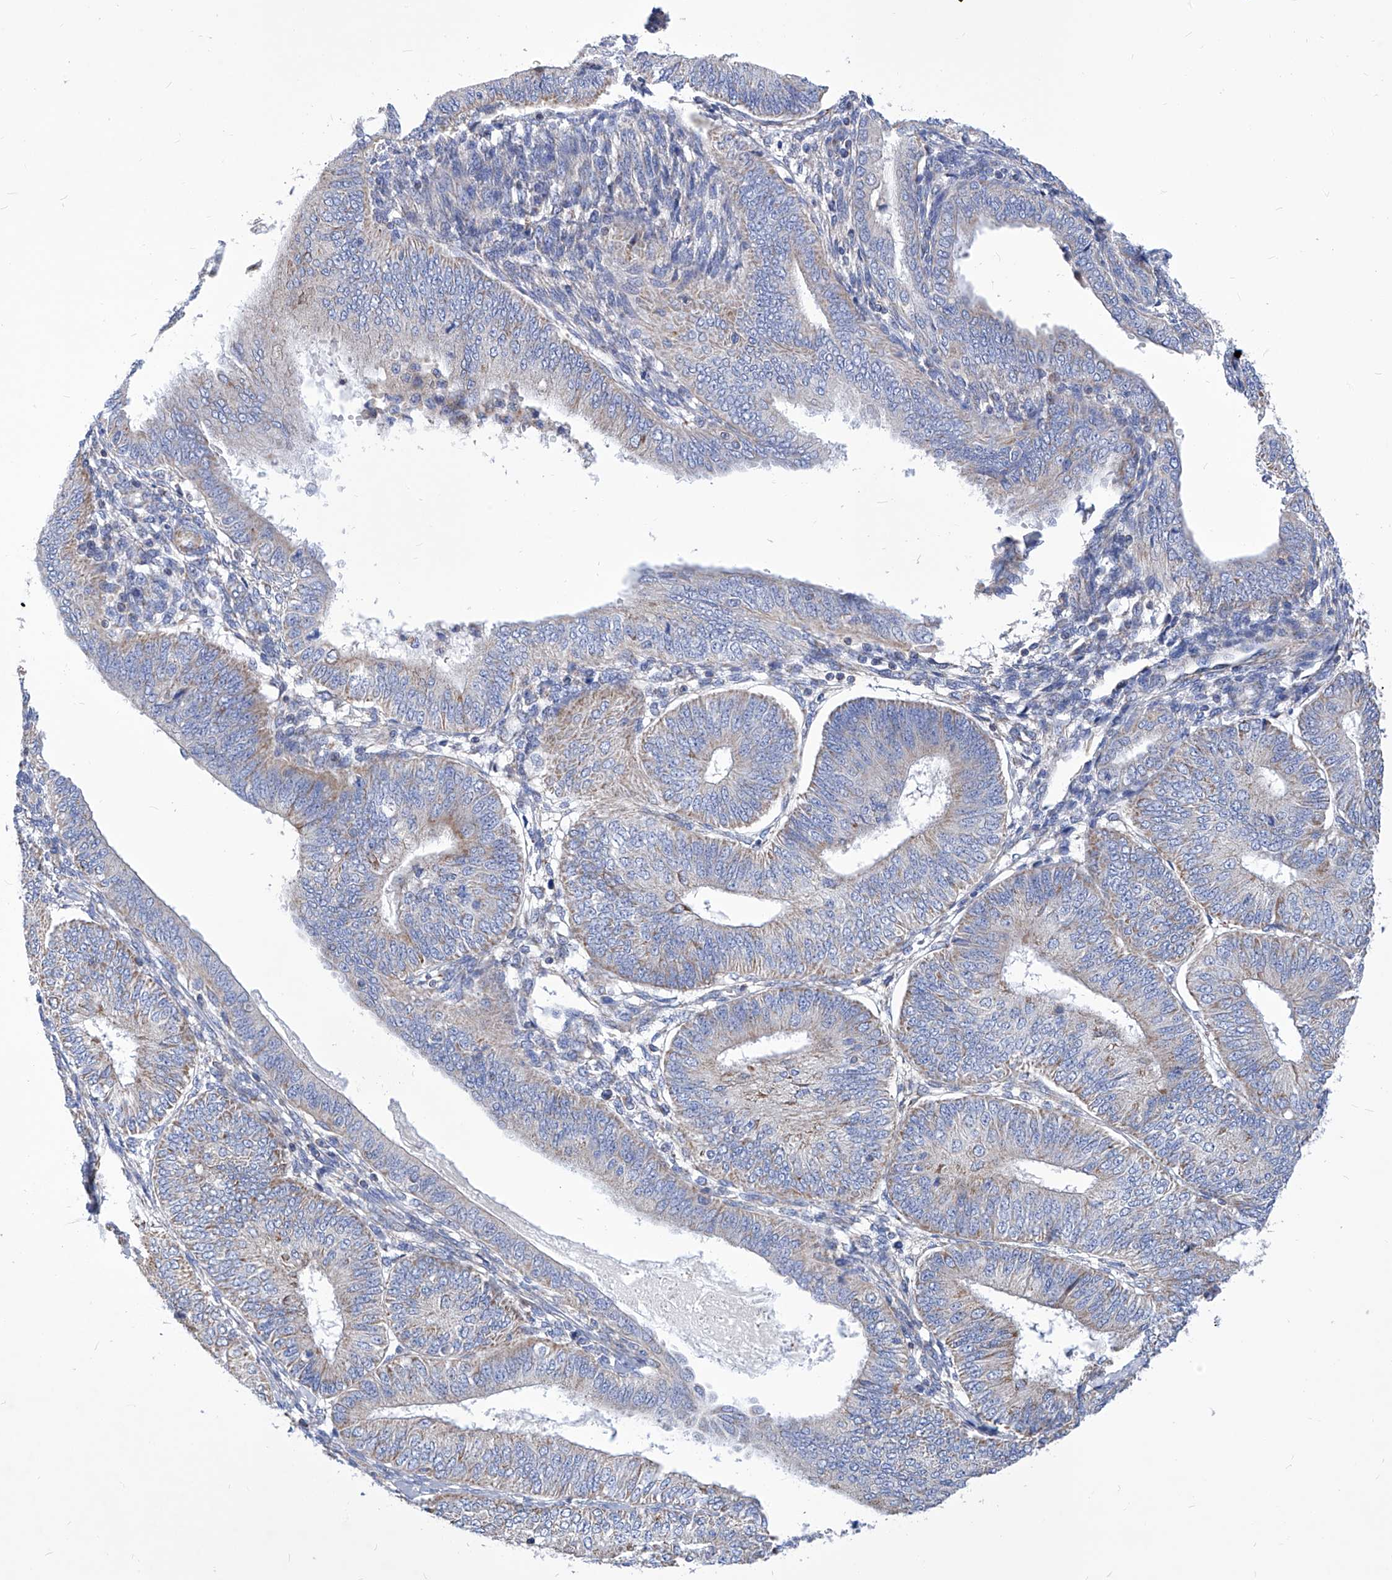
{"staining": {"intensity": "weak", "quantity": "25%-75%", "location": "cytoplasmic/membranous"}, "tissue": "endometrial cancer", "cell_type": "Tumor cells", "image_type": "cancer", "snomed": [{"axis": "morphology", "description": "Adenocarcinoma, NOS"}, {"axis": "topography", "description": "Endometrium"}], "caption": "This histopathology image exhibits IHC staining of endometrial adenocarcinoma, with low weak cytoplasmic/membranous positivity in approximately 25%-75% of tumor cells.", "gene": "HRNR", "patient": {"sex": "female", "age": 58}}